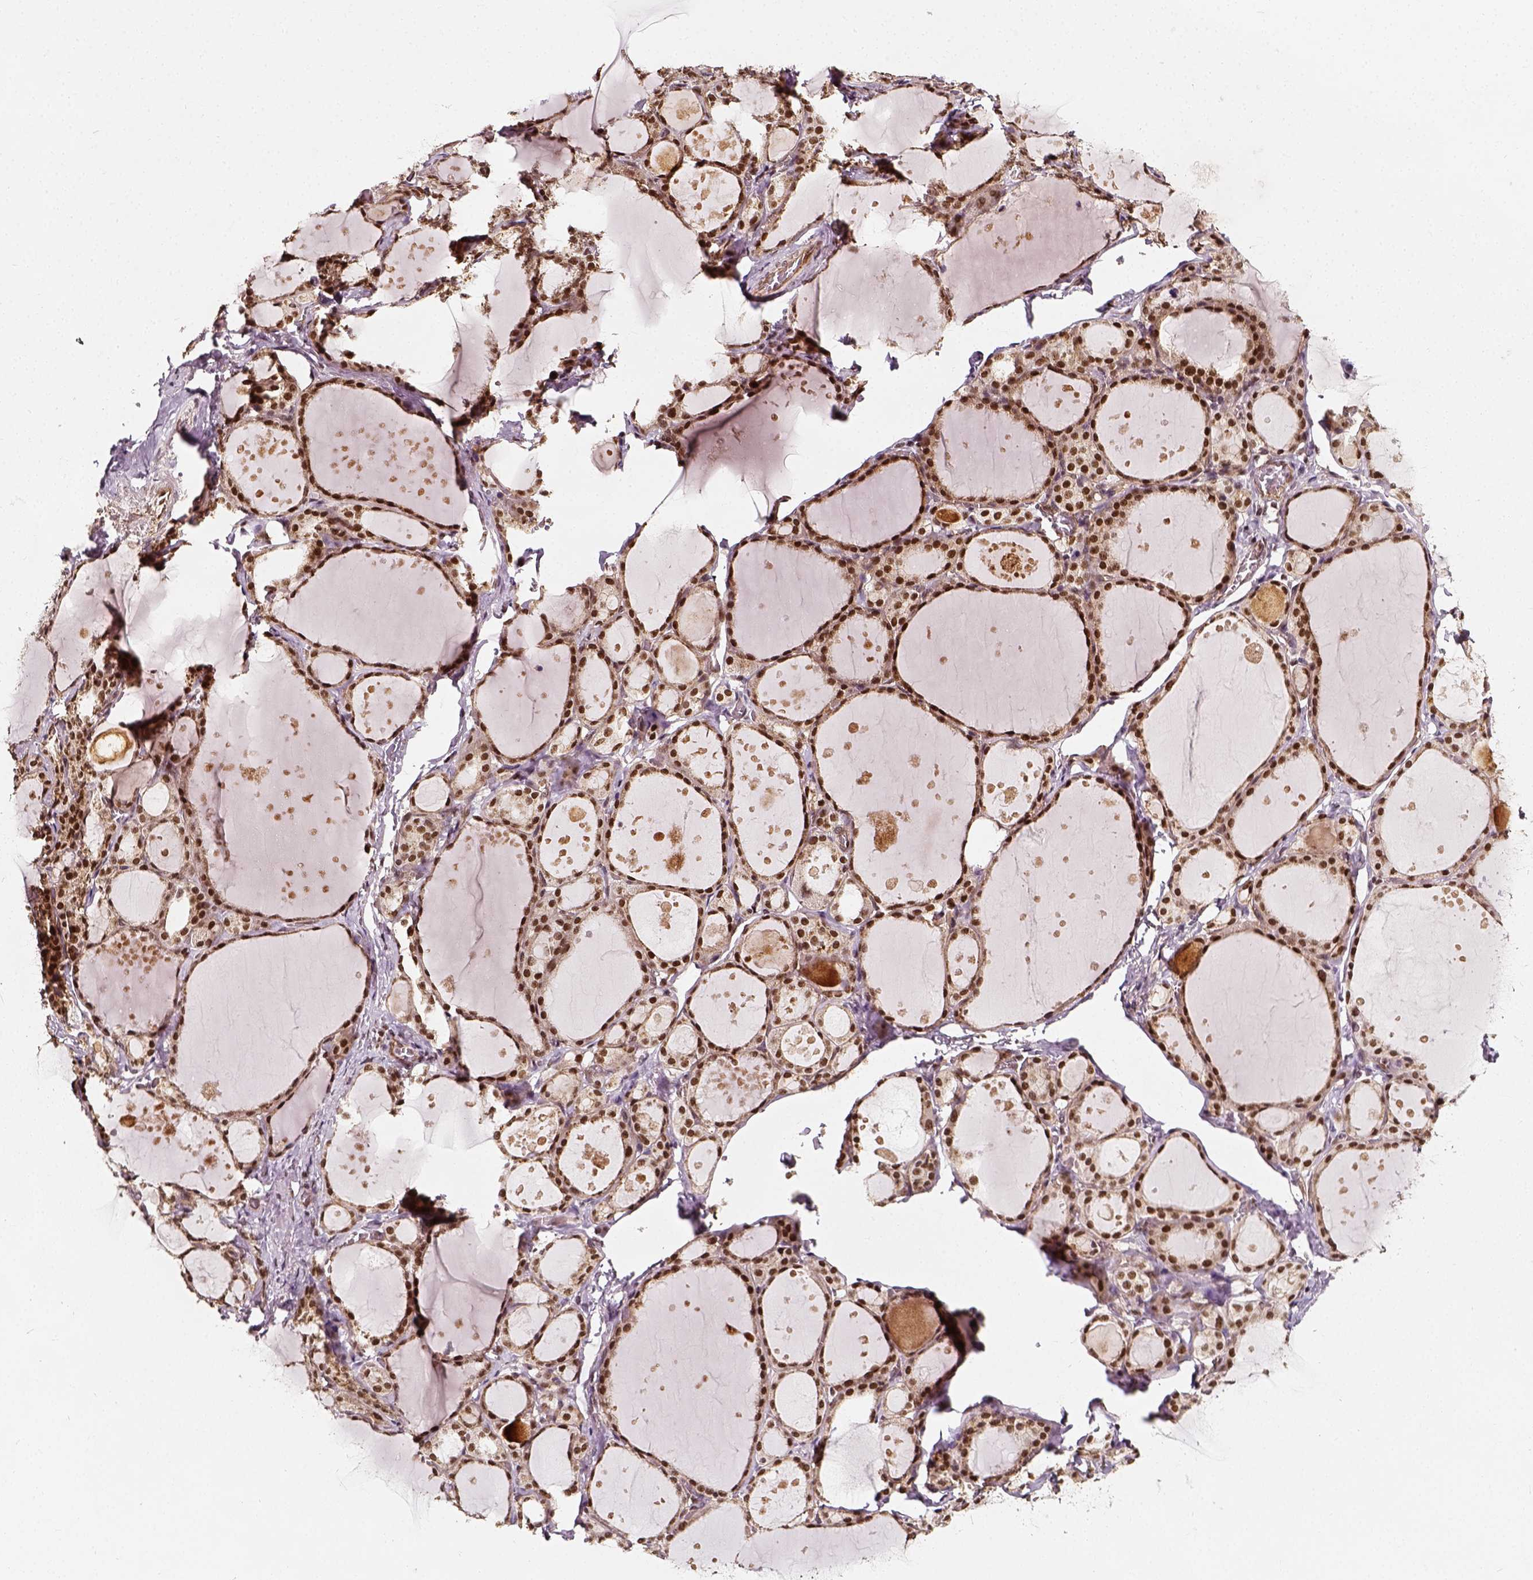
{"staining": {"intensity": "strong", "quantity": ">75%", "location": "nuclear"}, "tissue": "thyroid gland", "cell_type": "Glandular cells", "image_type": "normal", "snomed": [{"axis": "morphology", "description": "Normal tissue, NOS"}, {"axis": "topography", "description": "Thyroid gland"}], "caption": "A brown stain highlights strong nuclear staining of a protein in glandular cells of benign thyroid gland.", "gene": "NACC1", "patient": {"sex": "male", "age": 68}}